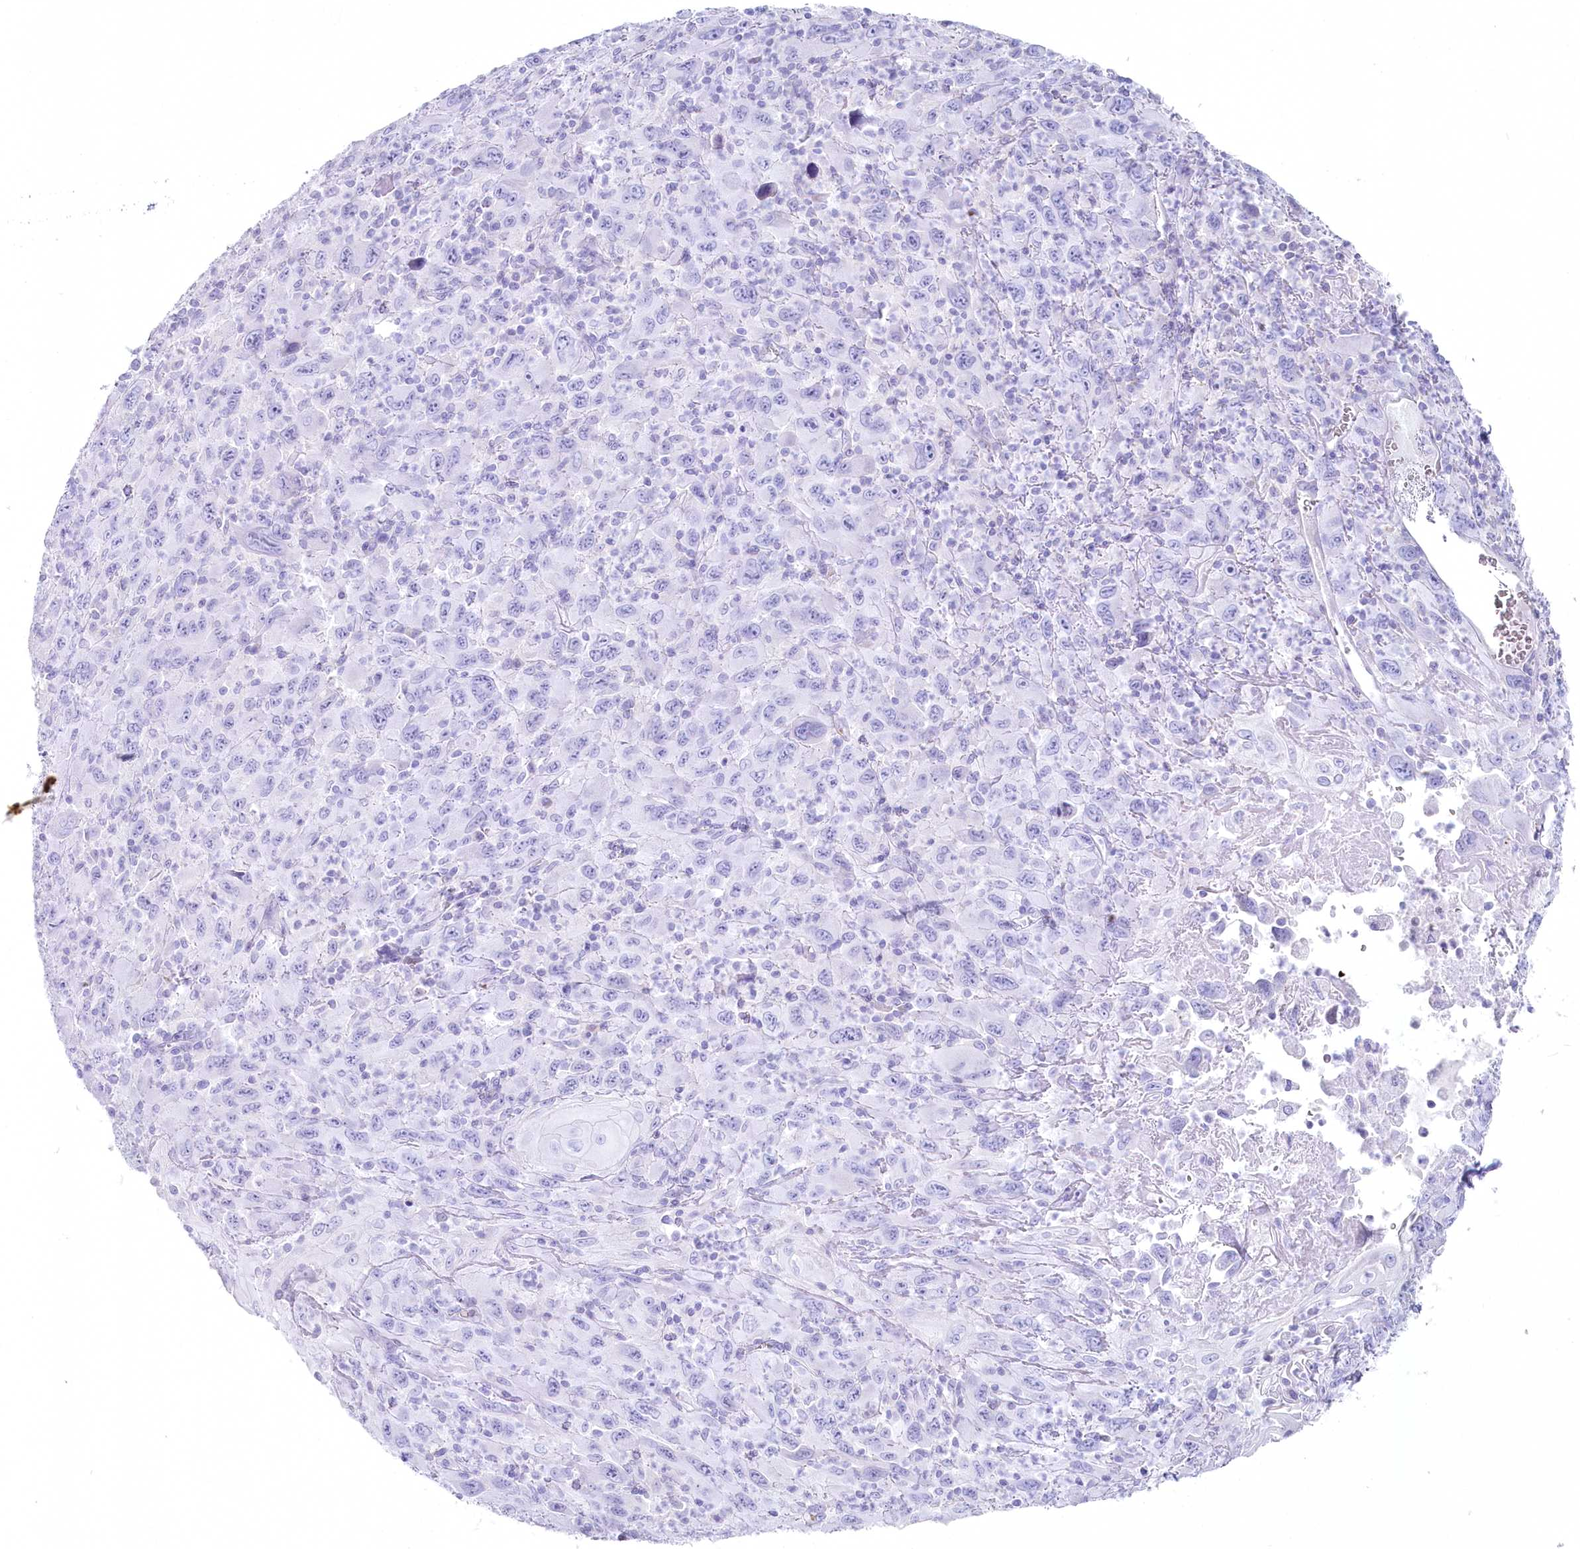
{"staining": {"intensity": "negative", "quantity": "none", "location": "none"}, "tissue": "melanoma", "cell_type": "Tumor cells", "image_type": "cancer", "snomed": [{"axis": "morphology", "description": "Malignant melanoma, Metastatic site"}, {"axis": "topography", "description": "Skin"}], "caption": "Immunohistochemistry of malignant melanoma (metastatic site) shows no positivity in tumor cells. (DAB immunohistochemistry (IHC), high magnification).", "gene": "IFIT5", "patient": {"sex": "female", "age": 56}}